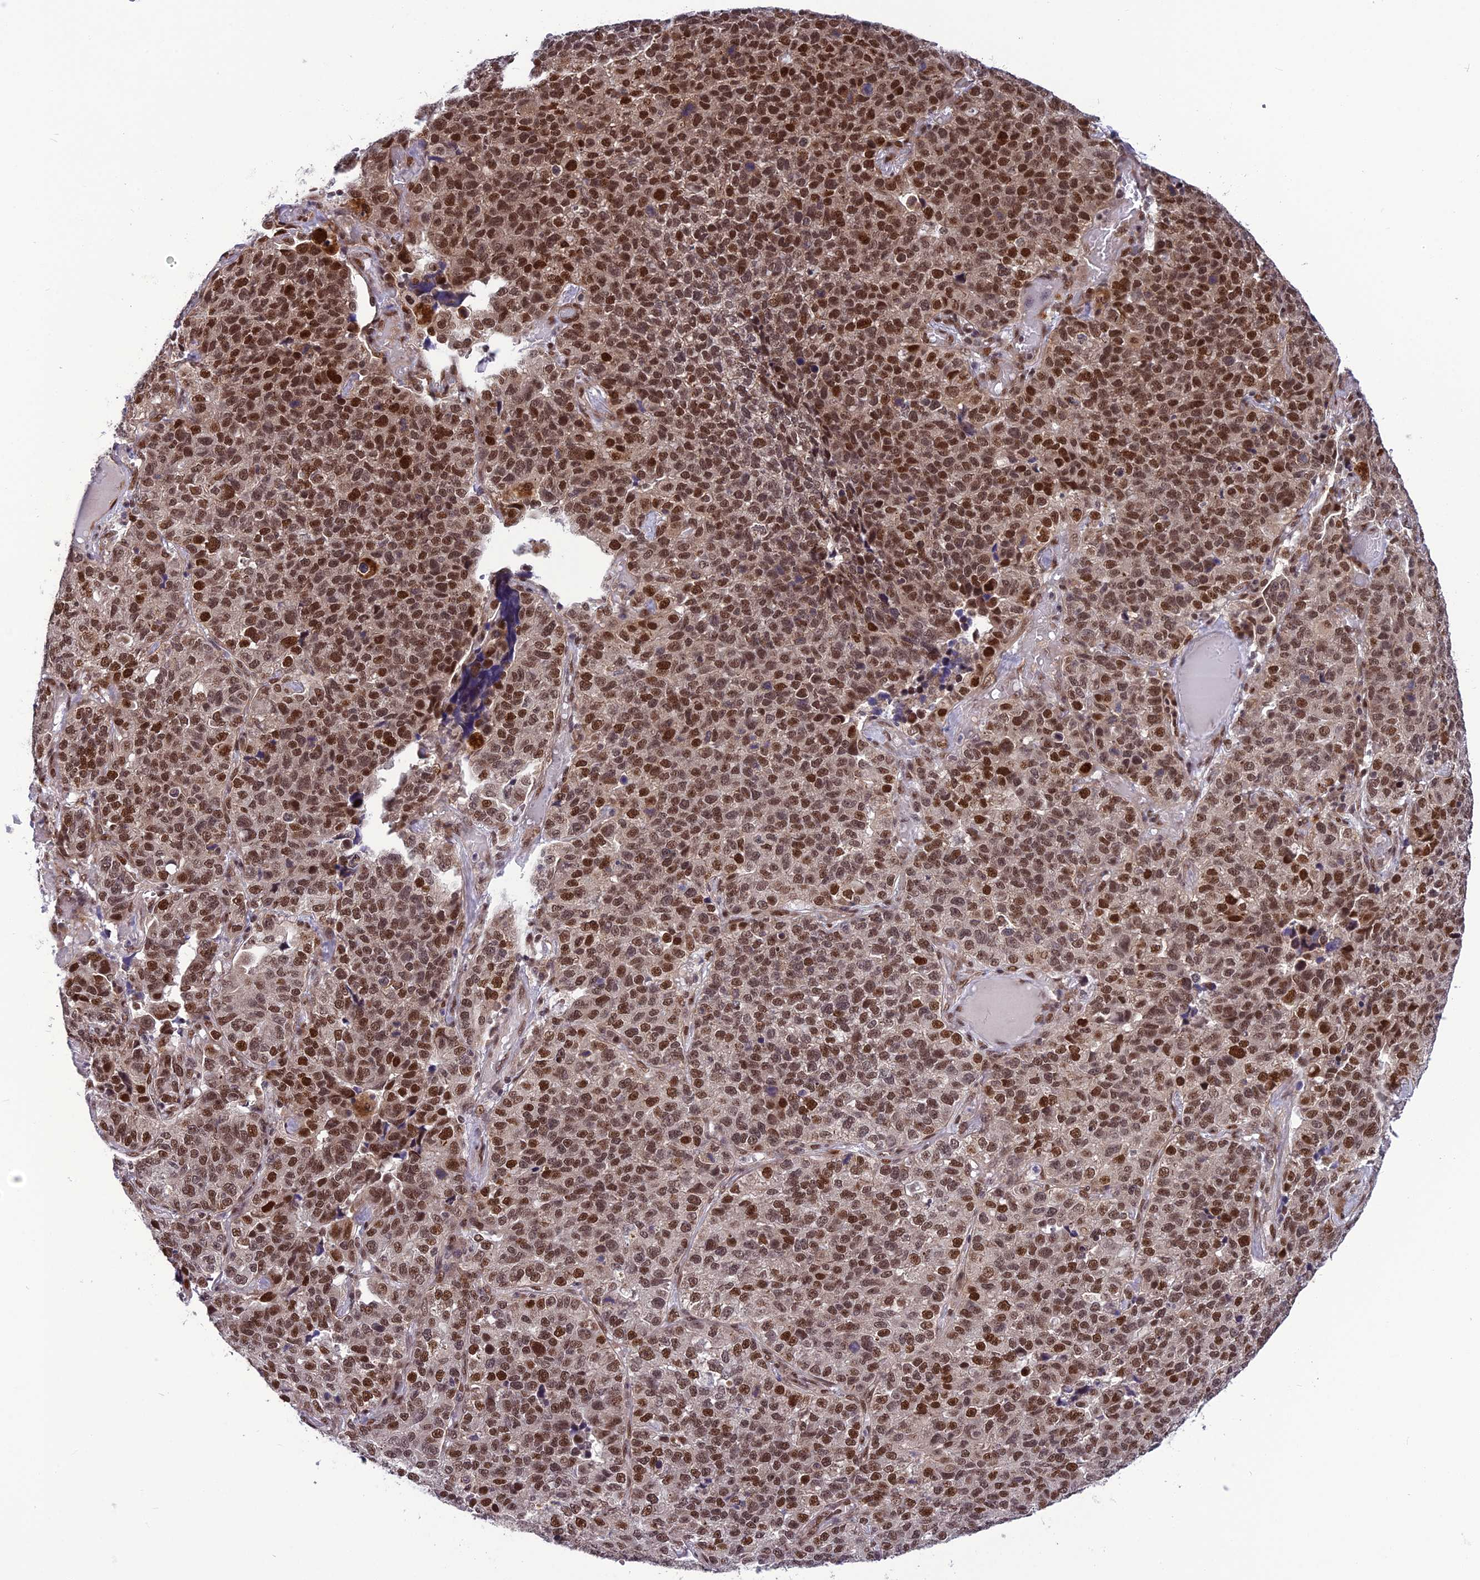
{"staining": {"intensity": "strong", "quantity": ">75%", "location": "nuclear"}, "tissue": "lung cancer", "cell_type": "Tumor cells", "image_type": "cancer", "snomed": [{"axis": "morphology", "description": "Adenocarcinoma, NOS"}, {"axis": "topography", "description": "Lung"}], "caption": "There is high levels of strong nuclear expression in tumor cells of lung adenocarcinoma, as demonstrated by immunohistochemical staining (brown color).", "gene": "RTRAF", "patient": {"sex": "male", "age": 49}}